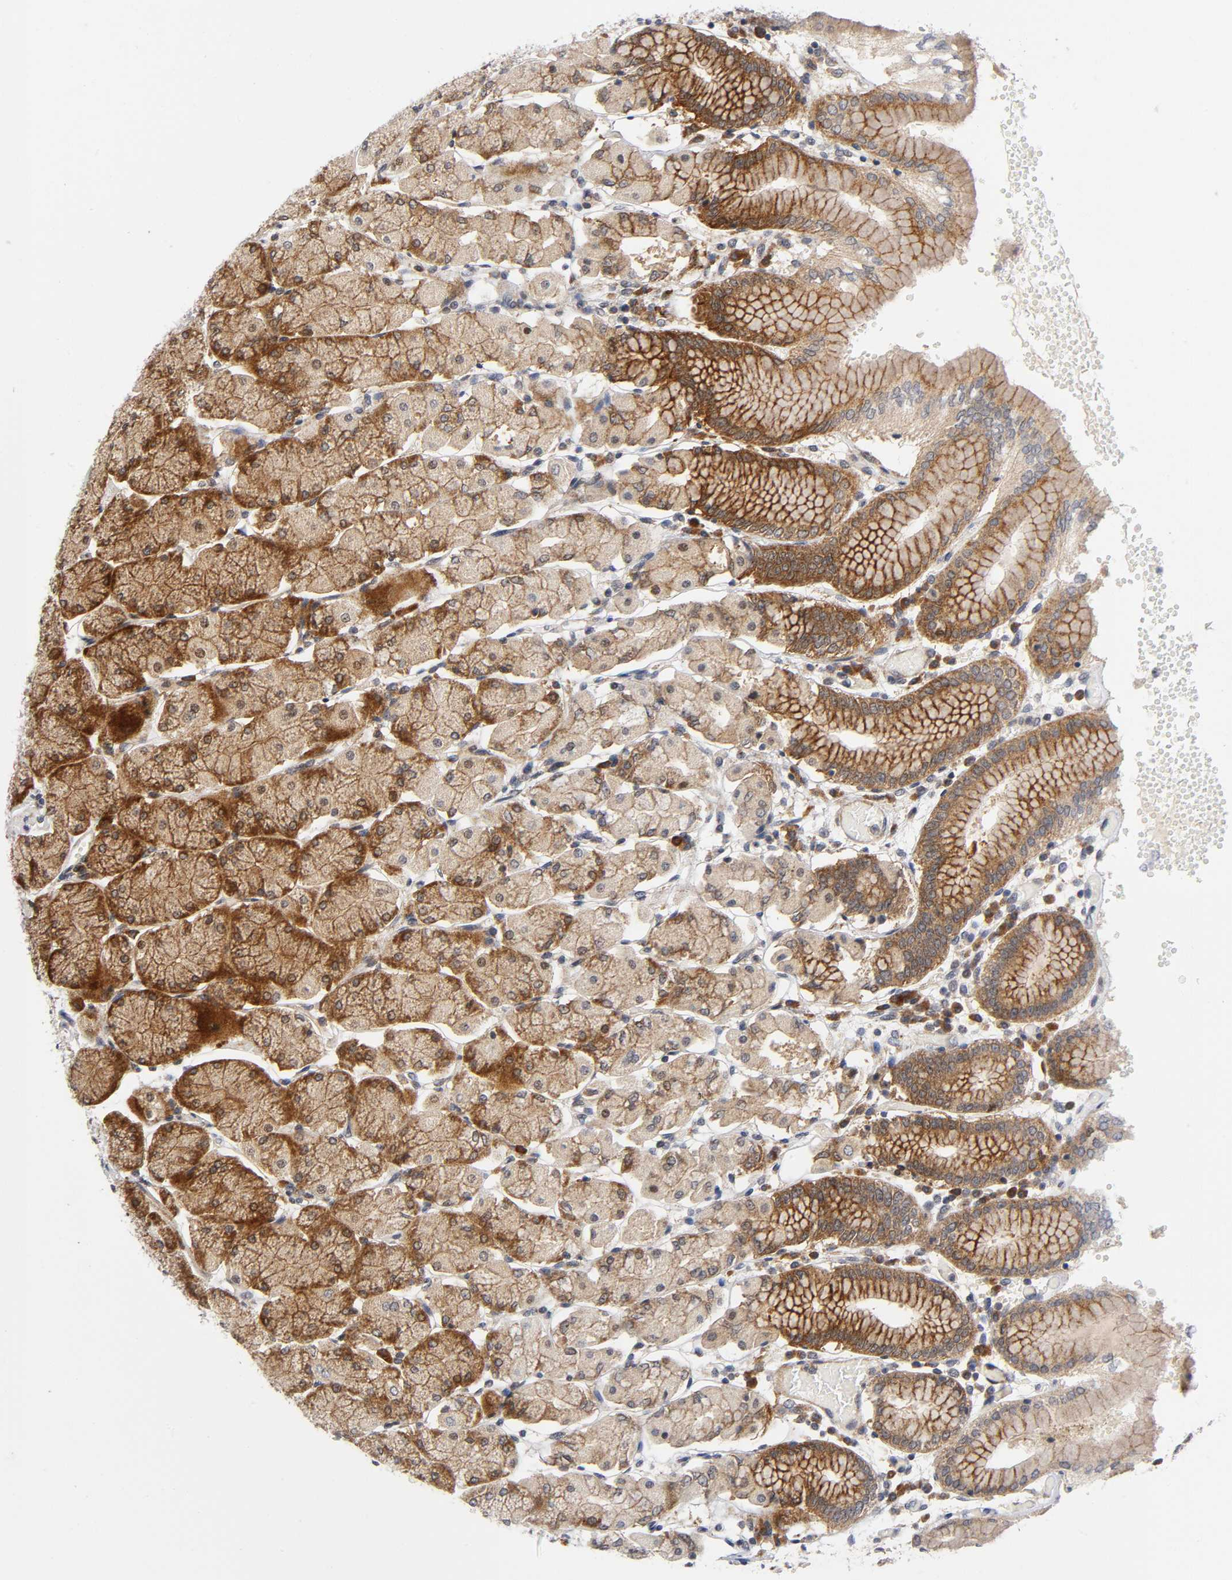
{"staining": {"intensity": "strong", "quantity": ">75%", "location": "cytoplasmic/membranous"}, "tissue": "stomach", "cell_type": "Glandular cells", "image_type": "normal", "snomed": [{"axis": "morphology", "description": "Normal tissue, NOS"}, {"axis": "topography", "description": "Stomach, upper"}, {"axis": "topography", "description": "Stomach"}], "caption": "IHC staining of normal stomach, which shows high levels of strong cytoplasmic/membranous expression in about >75% of glandular cells indicating strong cytoplasmic/membranous protein expression. The staining was performed using DAB (3,3'-diaminobenzidine) (brown) for protein detection and nuclei were counterstained in hematoxylin (blue).", "gene": "EIF5", "patient": {"sex": "male", "age": 76}}